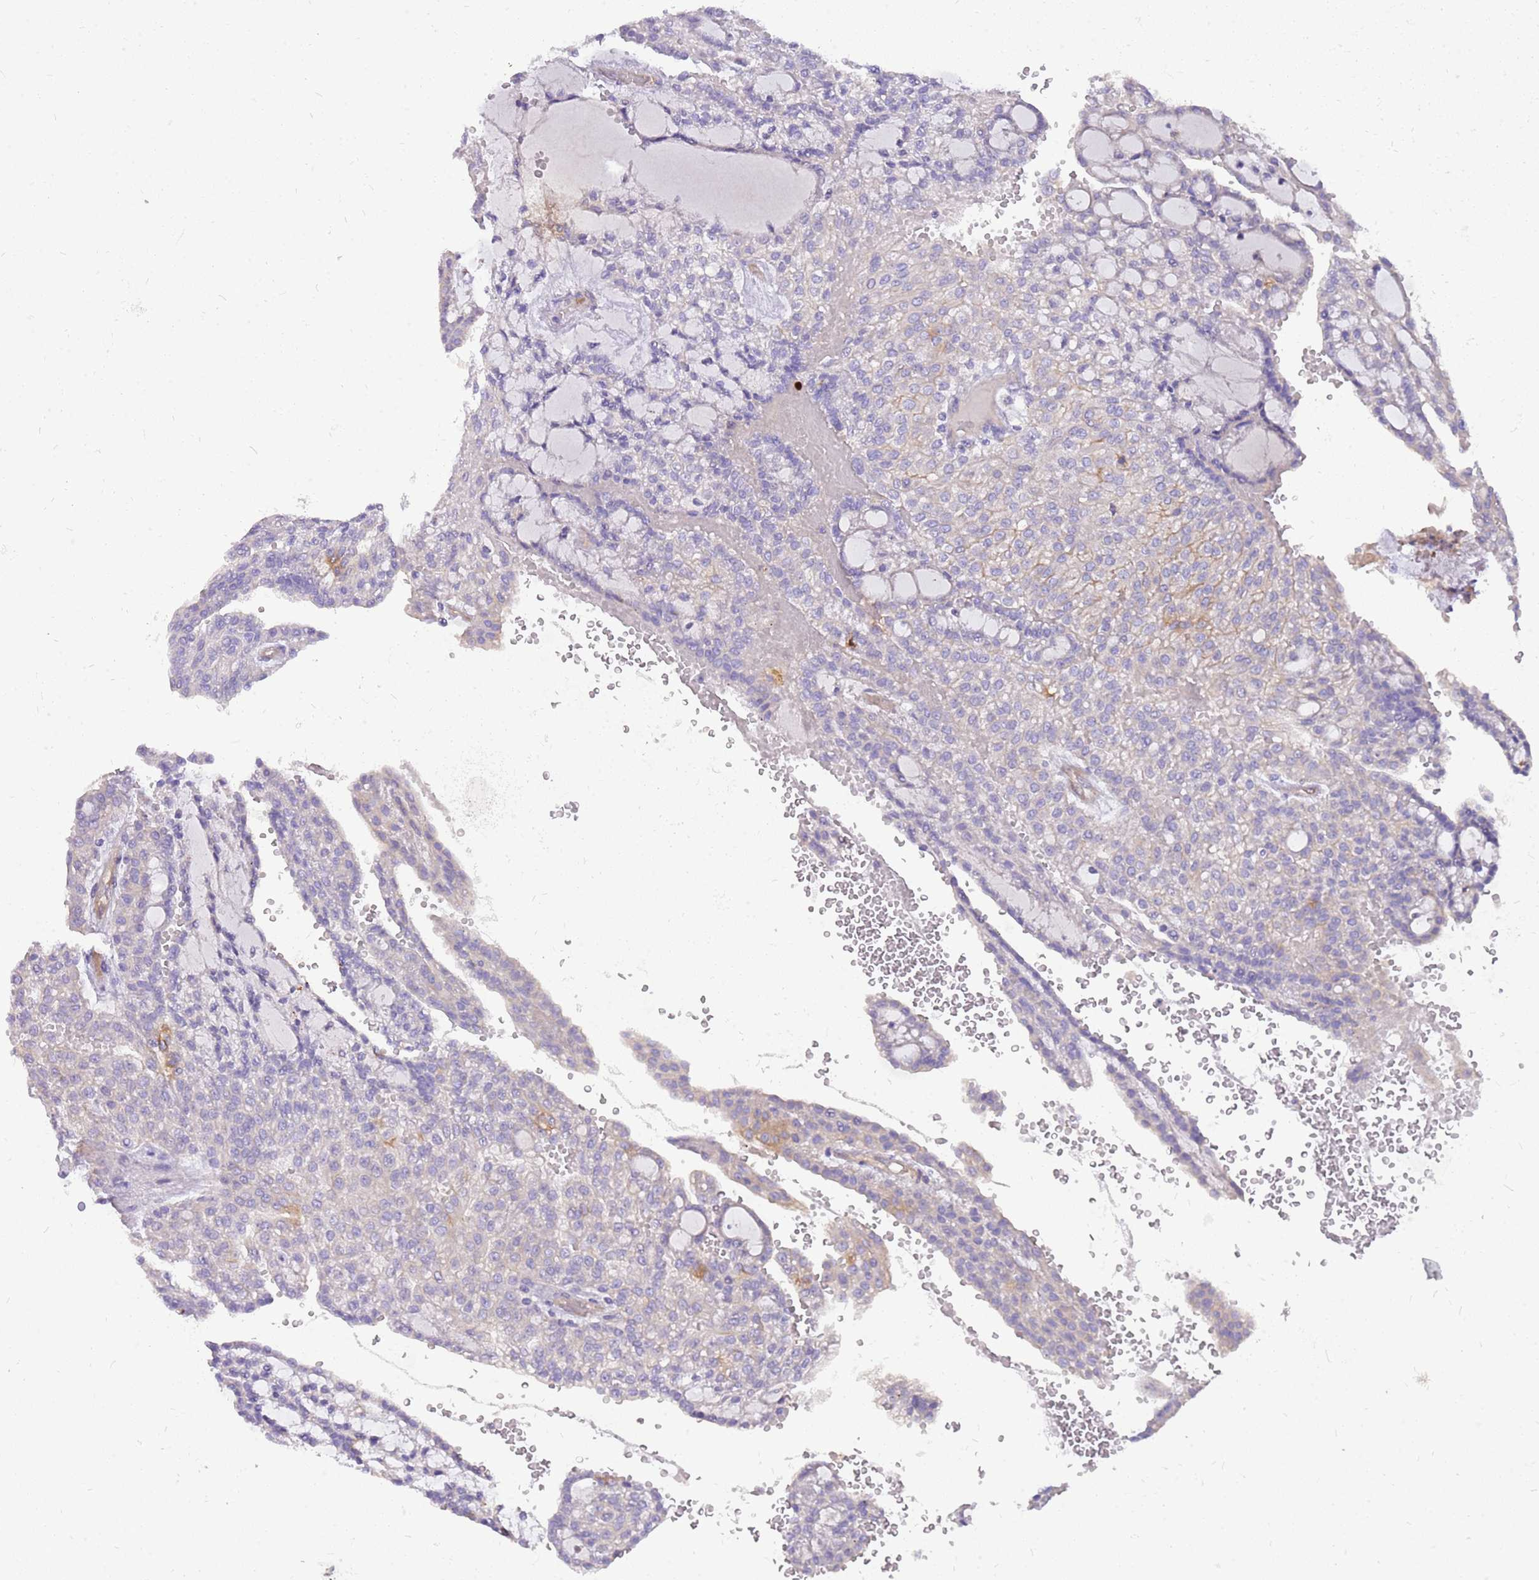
{"staining": {"intensity": "negative", "quantity": "none", "location": "none"}, "tissue": "renal cancer", "cell_type": "Tumor cells", "image_type": "cancer", "snomed": [{"axis": "morphology", "description": "Adenocarcinoma, NOS"}, {"axis": "topography", "description": "Kidney"}], "caption": "Immunohistochemistry of adenocarcinoma (renal) demonstrates no staining in tumor cells.", "gene": "NTN4", "patient": {"sex": "male", "age": 63}}